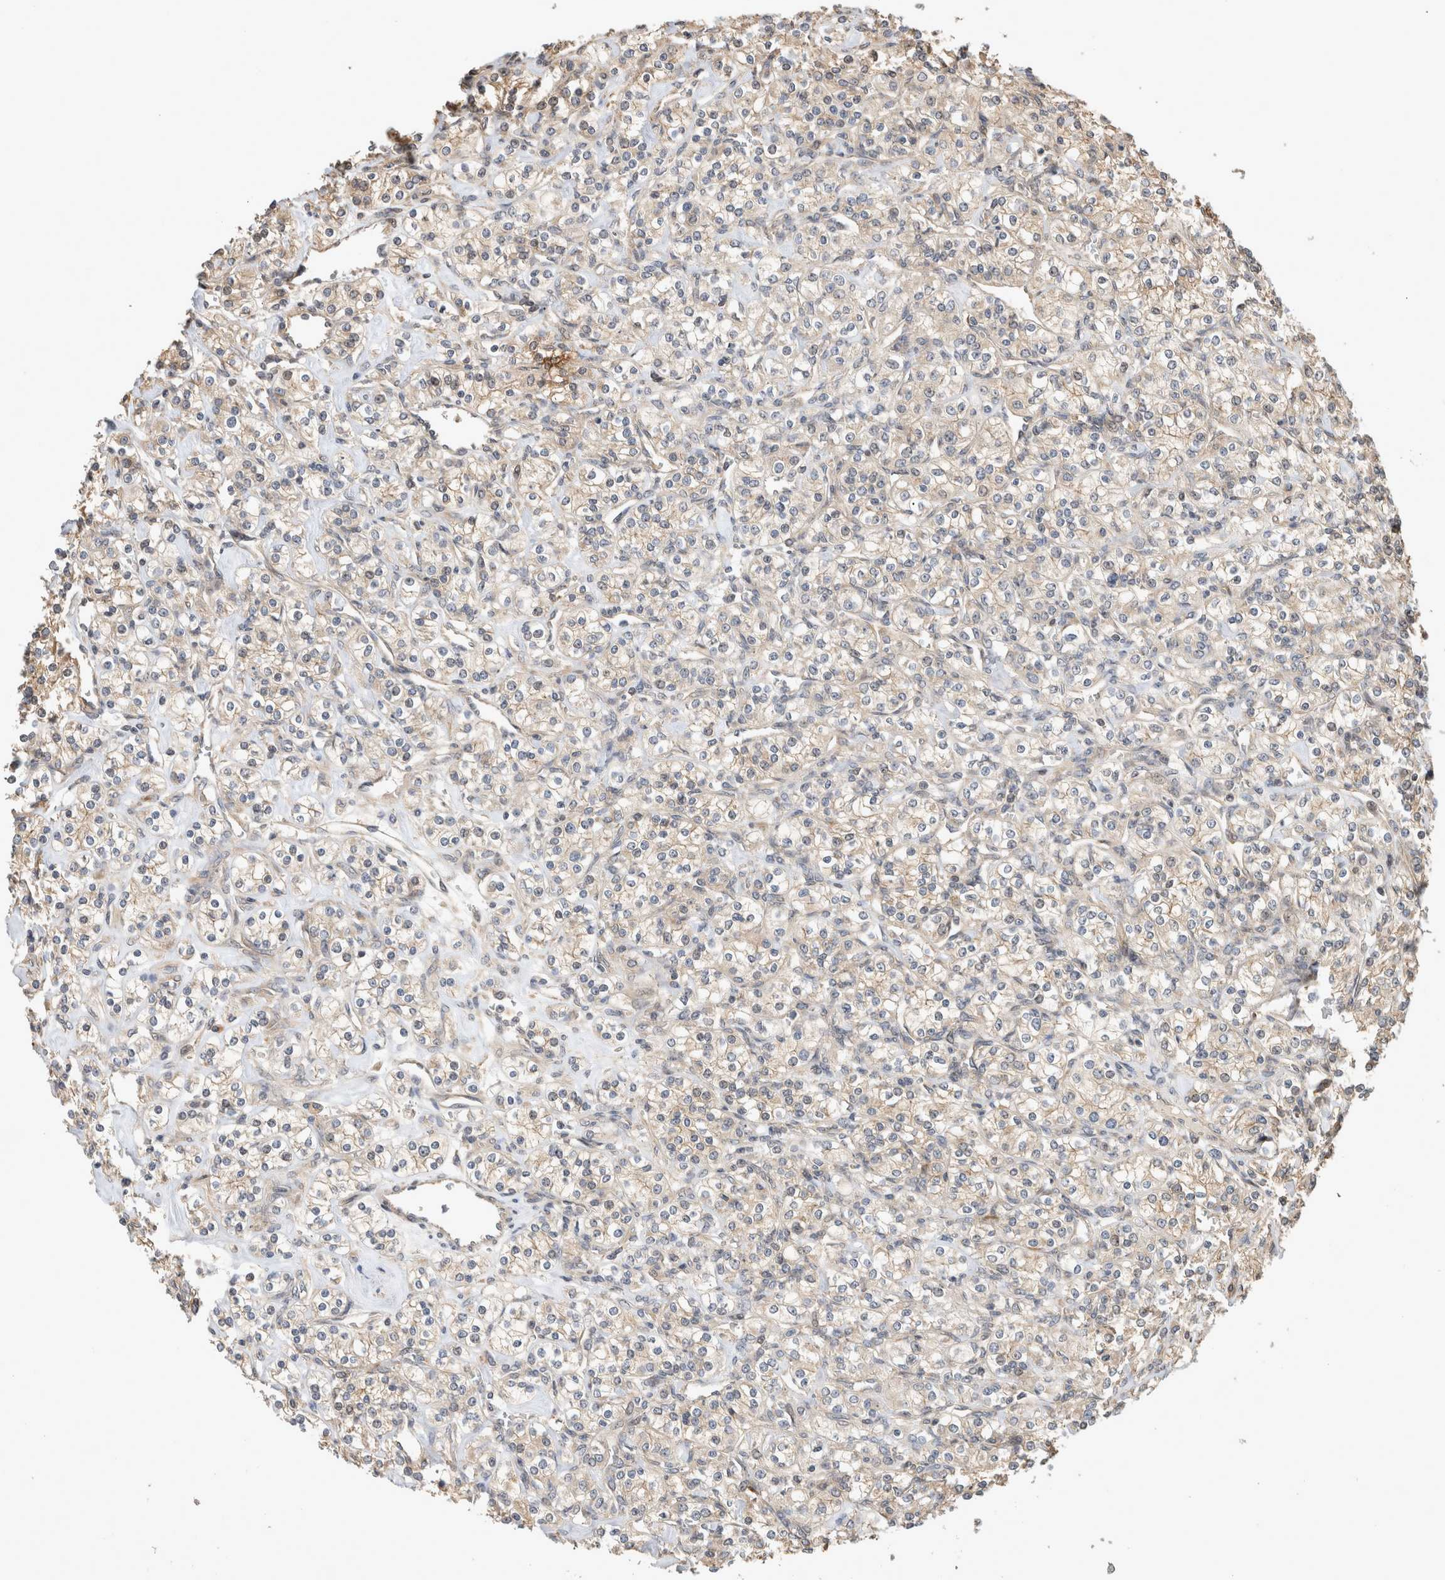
{"staining": {"intensity": "weak", "quantity": "<25%", "location": "cytoplasmic/membranous"}, "tissue": "renal cancer", "cell_type": "Tumor cells", "image_type": "cancer", "snomed": [{"axis": "morphology", "description": "Adenocarcinoma, NOS"}, {"axis": "topography", "description": "Kidney"}], "caption": "A high-resolution photomicrograph shows IHC staining of adenocarcinoma (renal), which shows no significant staining in tumor cells.", "gene": "PCDHB15", "patient": {"sex": "male", "age": 77}}